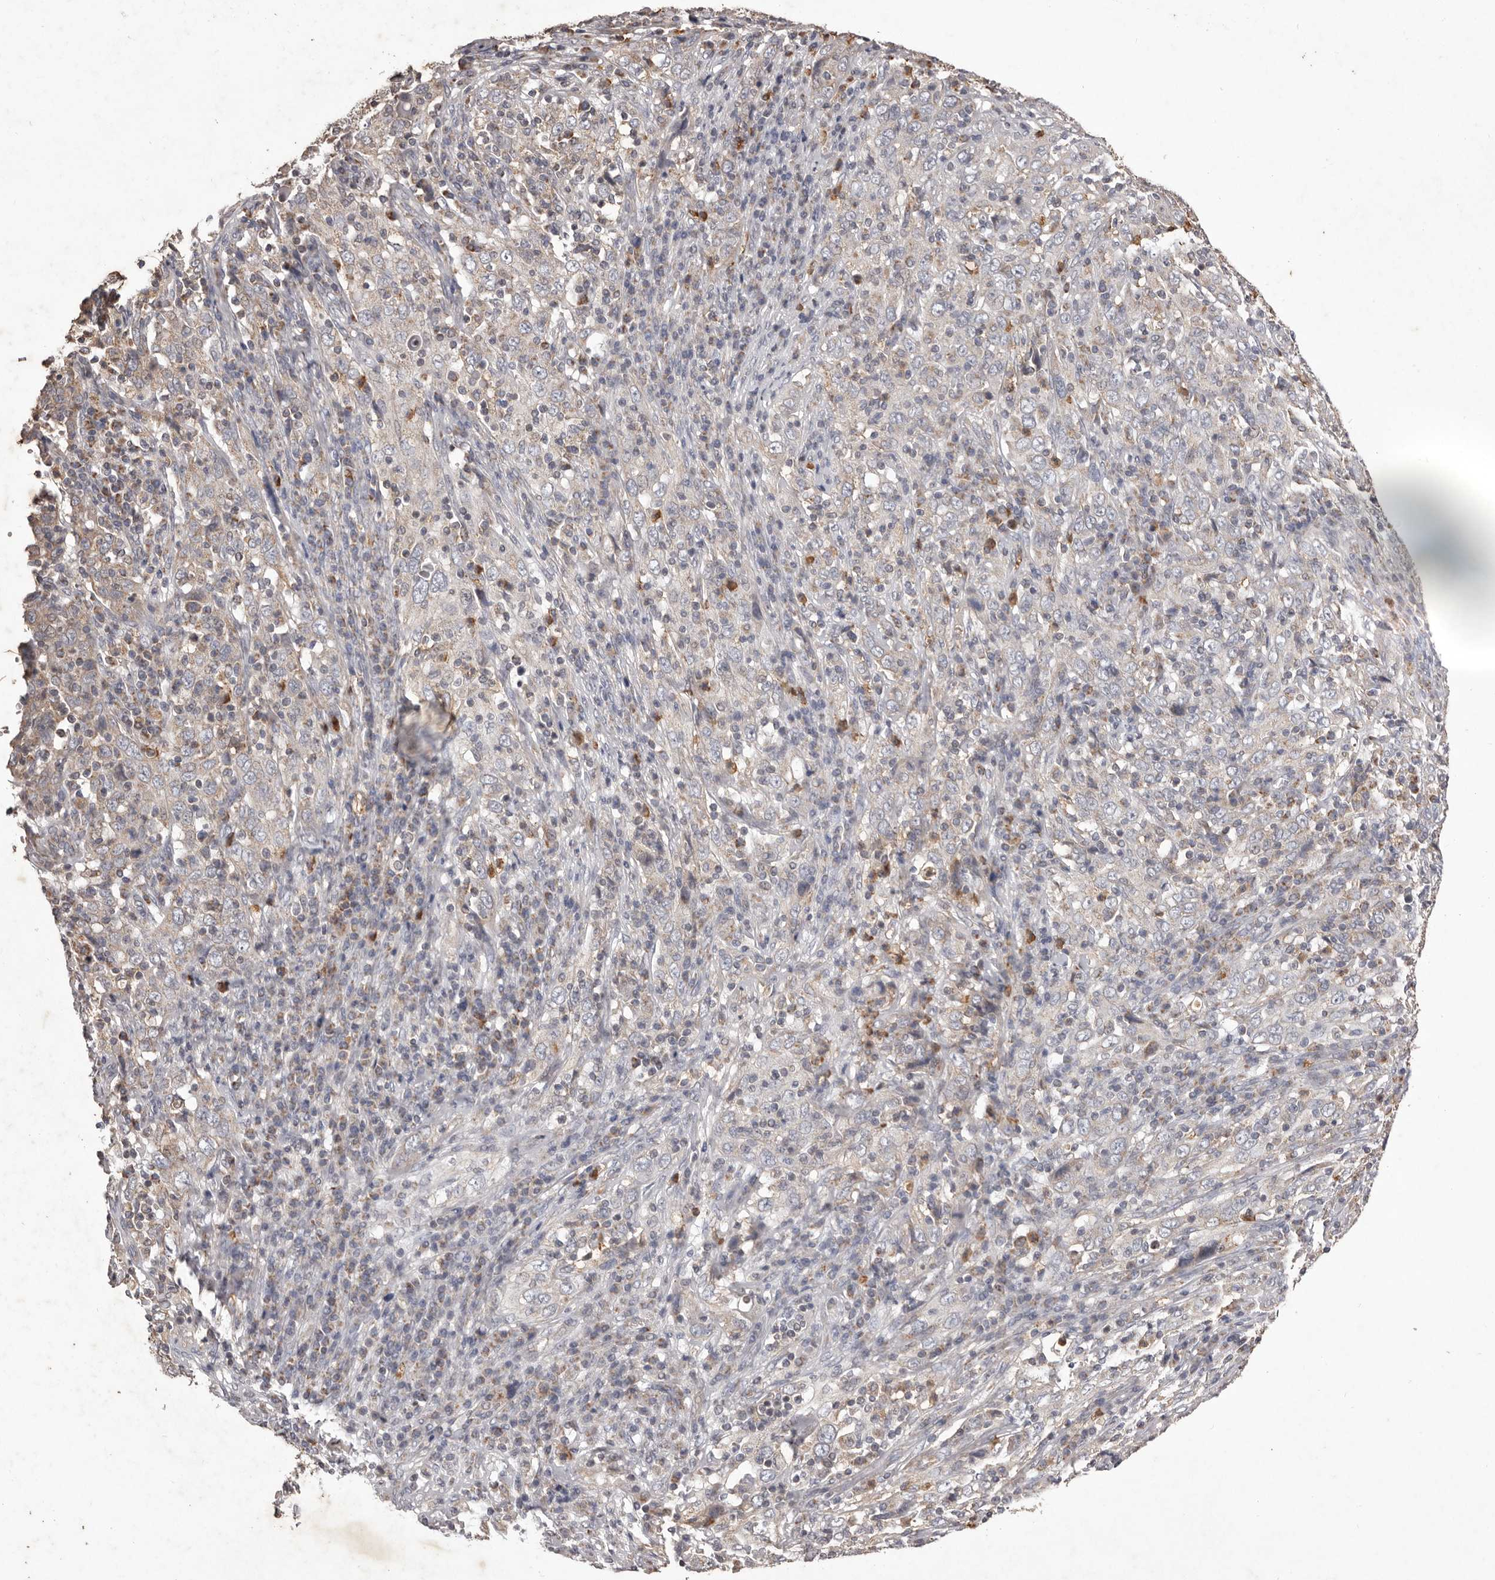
{"staining": {"intensity": "negative", "quantity": "none", "location": "none"}, "tissue": "cervical cancer", "cell_type": "Tumor cells", "image_type": "cancer", "snomed": [{"axis": "morphology", "description": "Squamous cell carcinoma, NOS"}, {"axis": "topography", "description": "Cervix"}], "caption": "This is an immunohistochemistry (IHC) micrograph of human cervical cancer (squamous cell carcinoma). There is no staining in tumor cells.", "gene": "CXCL14", "patient": {"sex": "female", "age": 46}}